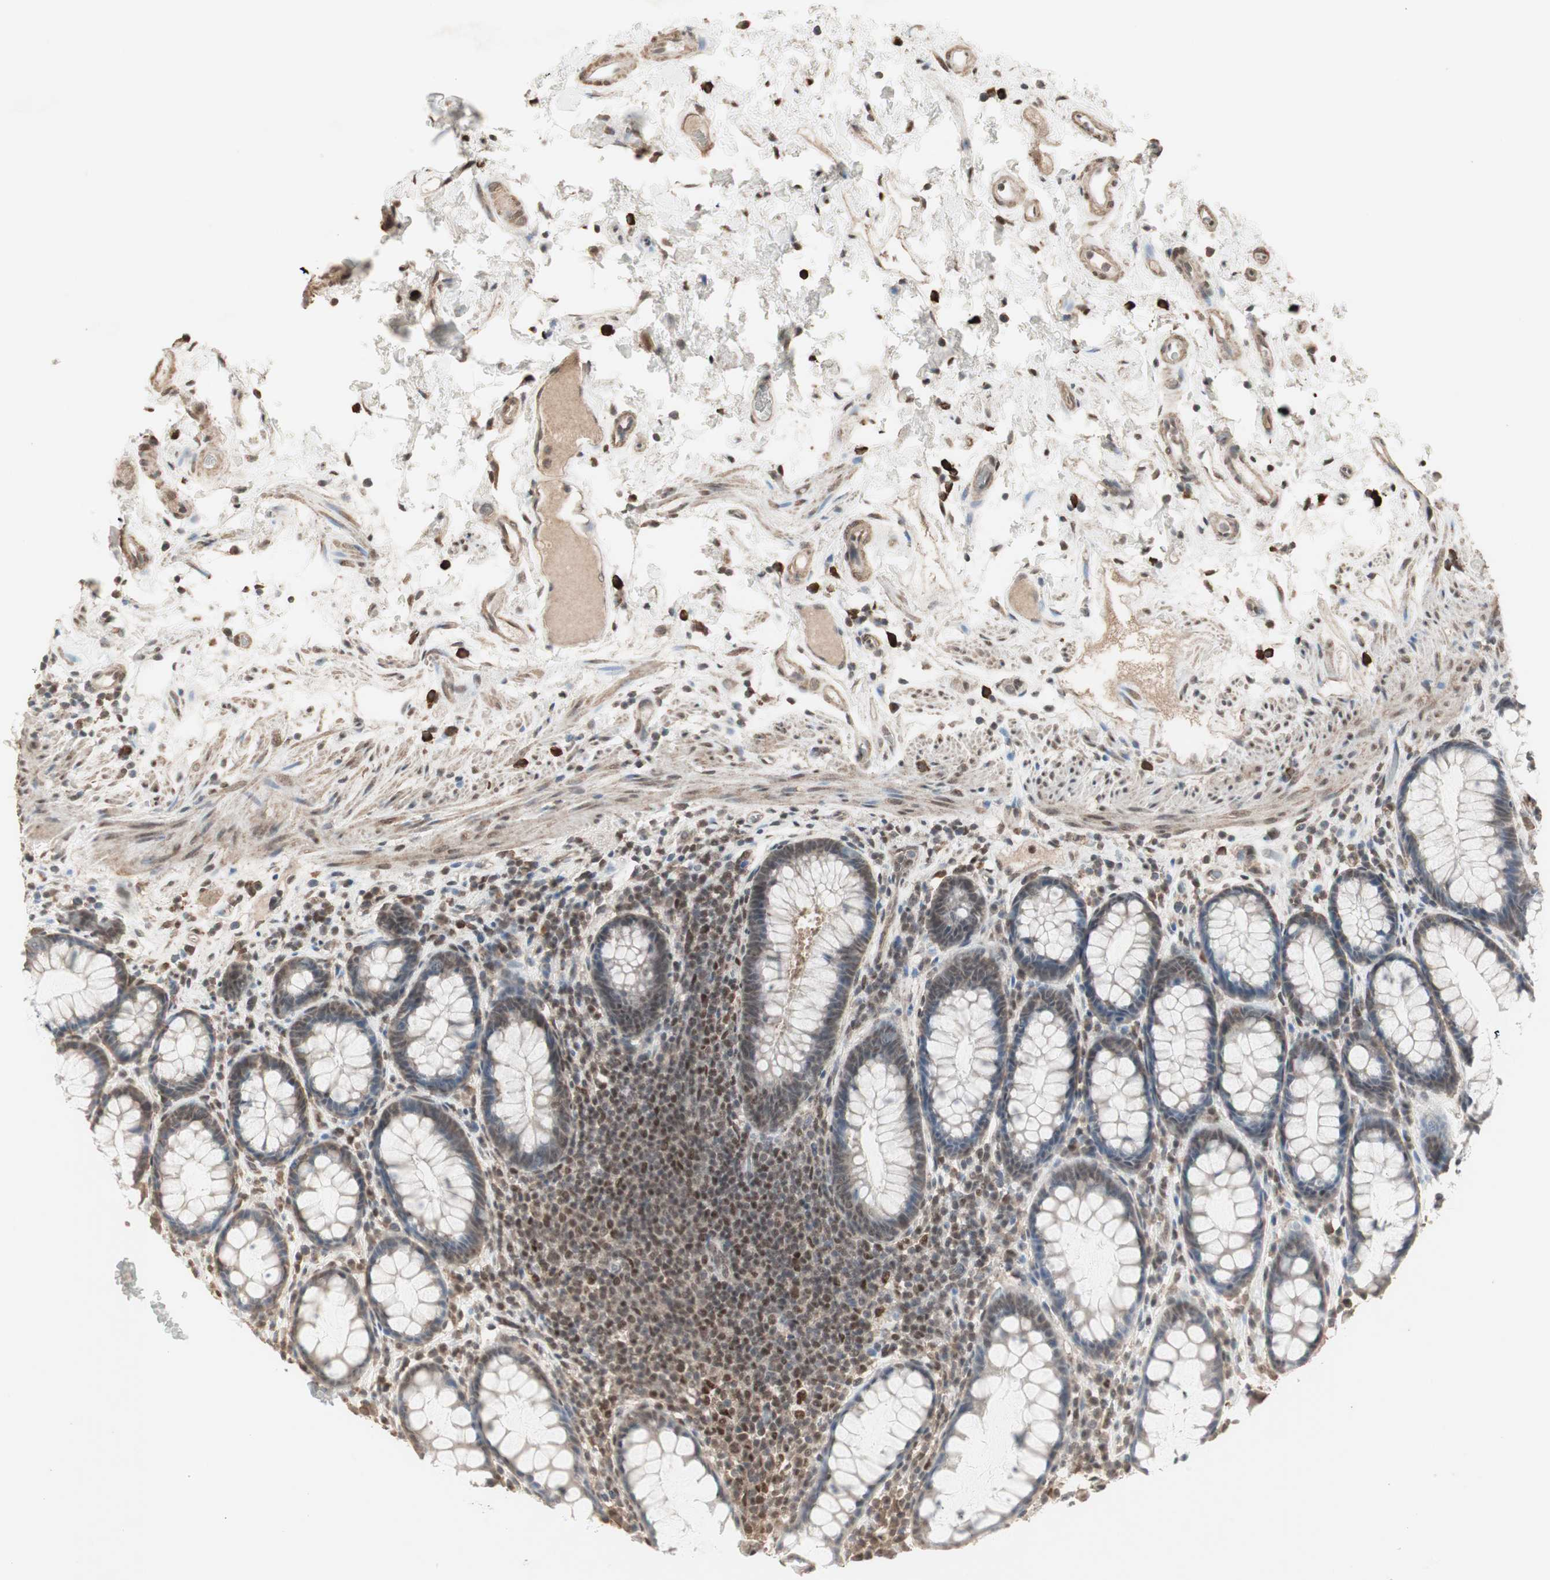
{"staining": {"intensity": "weak", "quantity": "25%-75%", "location": "cytoplasmic/membranous,nuclear"}, "tissue": "rectum", "cell_type": "Glandular cells", "image_type": "normal", "snomed": [{"axis": "morphology", "description": "Normal tissue, NOS"}, {"axis": "topography", "description": "Rectum"}], "caption": "Immunohistochemical staining of benign rectum demonstrates weak cytoplasmic/membranous,nuclear protein positivity in approximately 25%-75% of glandular cells. The protein of interest is stained brown, and the nuclei are stained in blue (DAB IHC with brightfield microscopy, high magnification).", "gene": "ZHX2", "patient": {"sex": "male", "age": 92}}